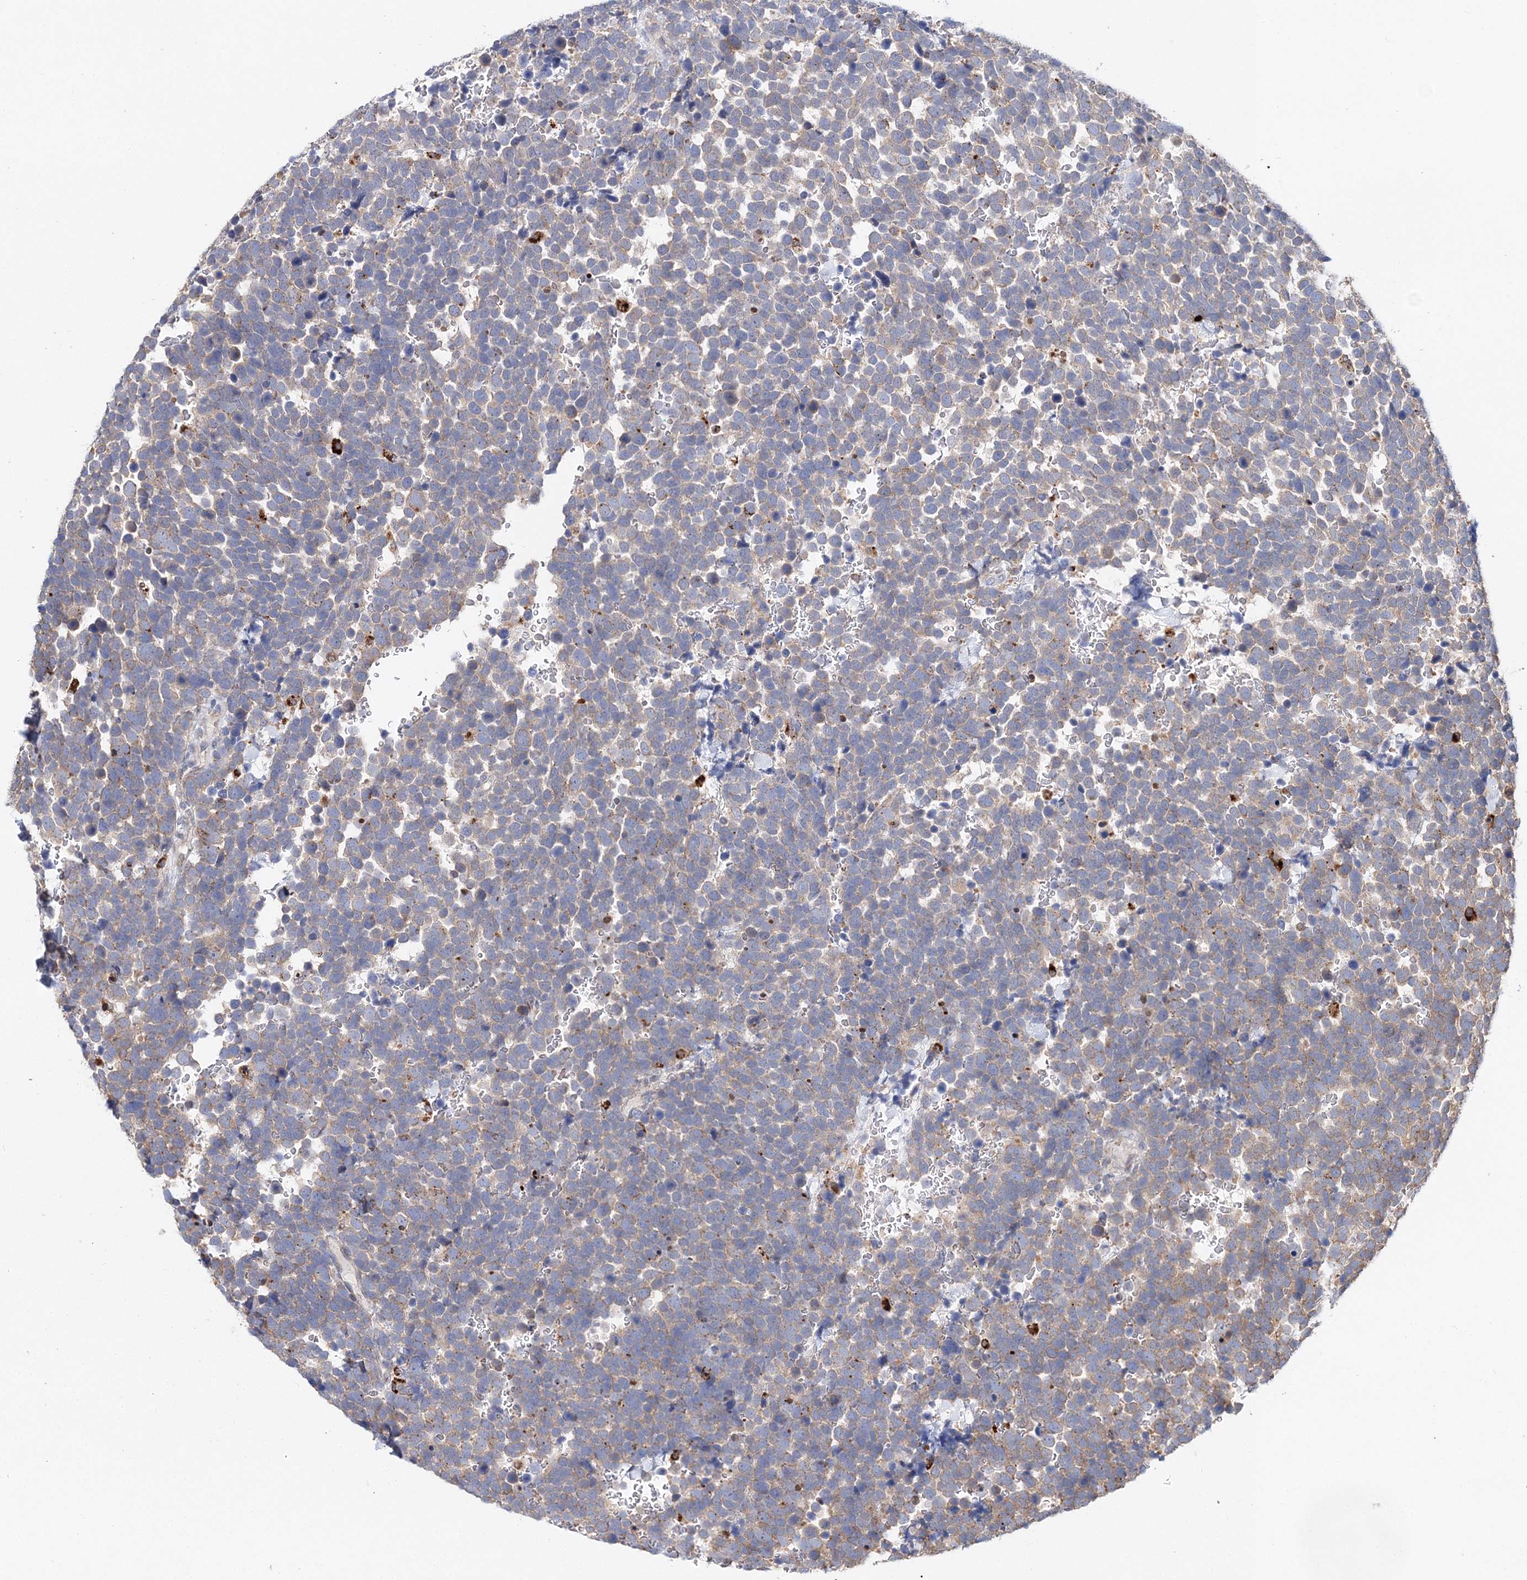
{"staining": {"intensity": "weak", "quantity": ">75%", "location": "cytoplasmic/membranous"}, "tissue": "urothelial cancer", "cell_type": "Tumor cells", "image_type": "cancer", "snomed": [{"axis": "morphology", "description": "Urothelial carcinoma, High grade"}, {"axis": "topography", "description": "Urinary bladder"}], "caption": "An immunohistochemistry image of neoplastic tissue is shown. Protein staining in brown highlights weak cytoplasmic/membranous positivity in urothelial cancer within tumor cells. The staining was performed using DAB to visualize the protein expression in brown, while the nuclei were stained in blue with hematoxylin (Magnification: 20x).", "gene": "C3orf38", "patient": {"sex": "female", "age": 82}}